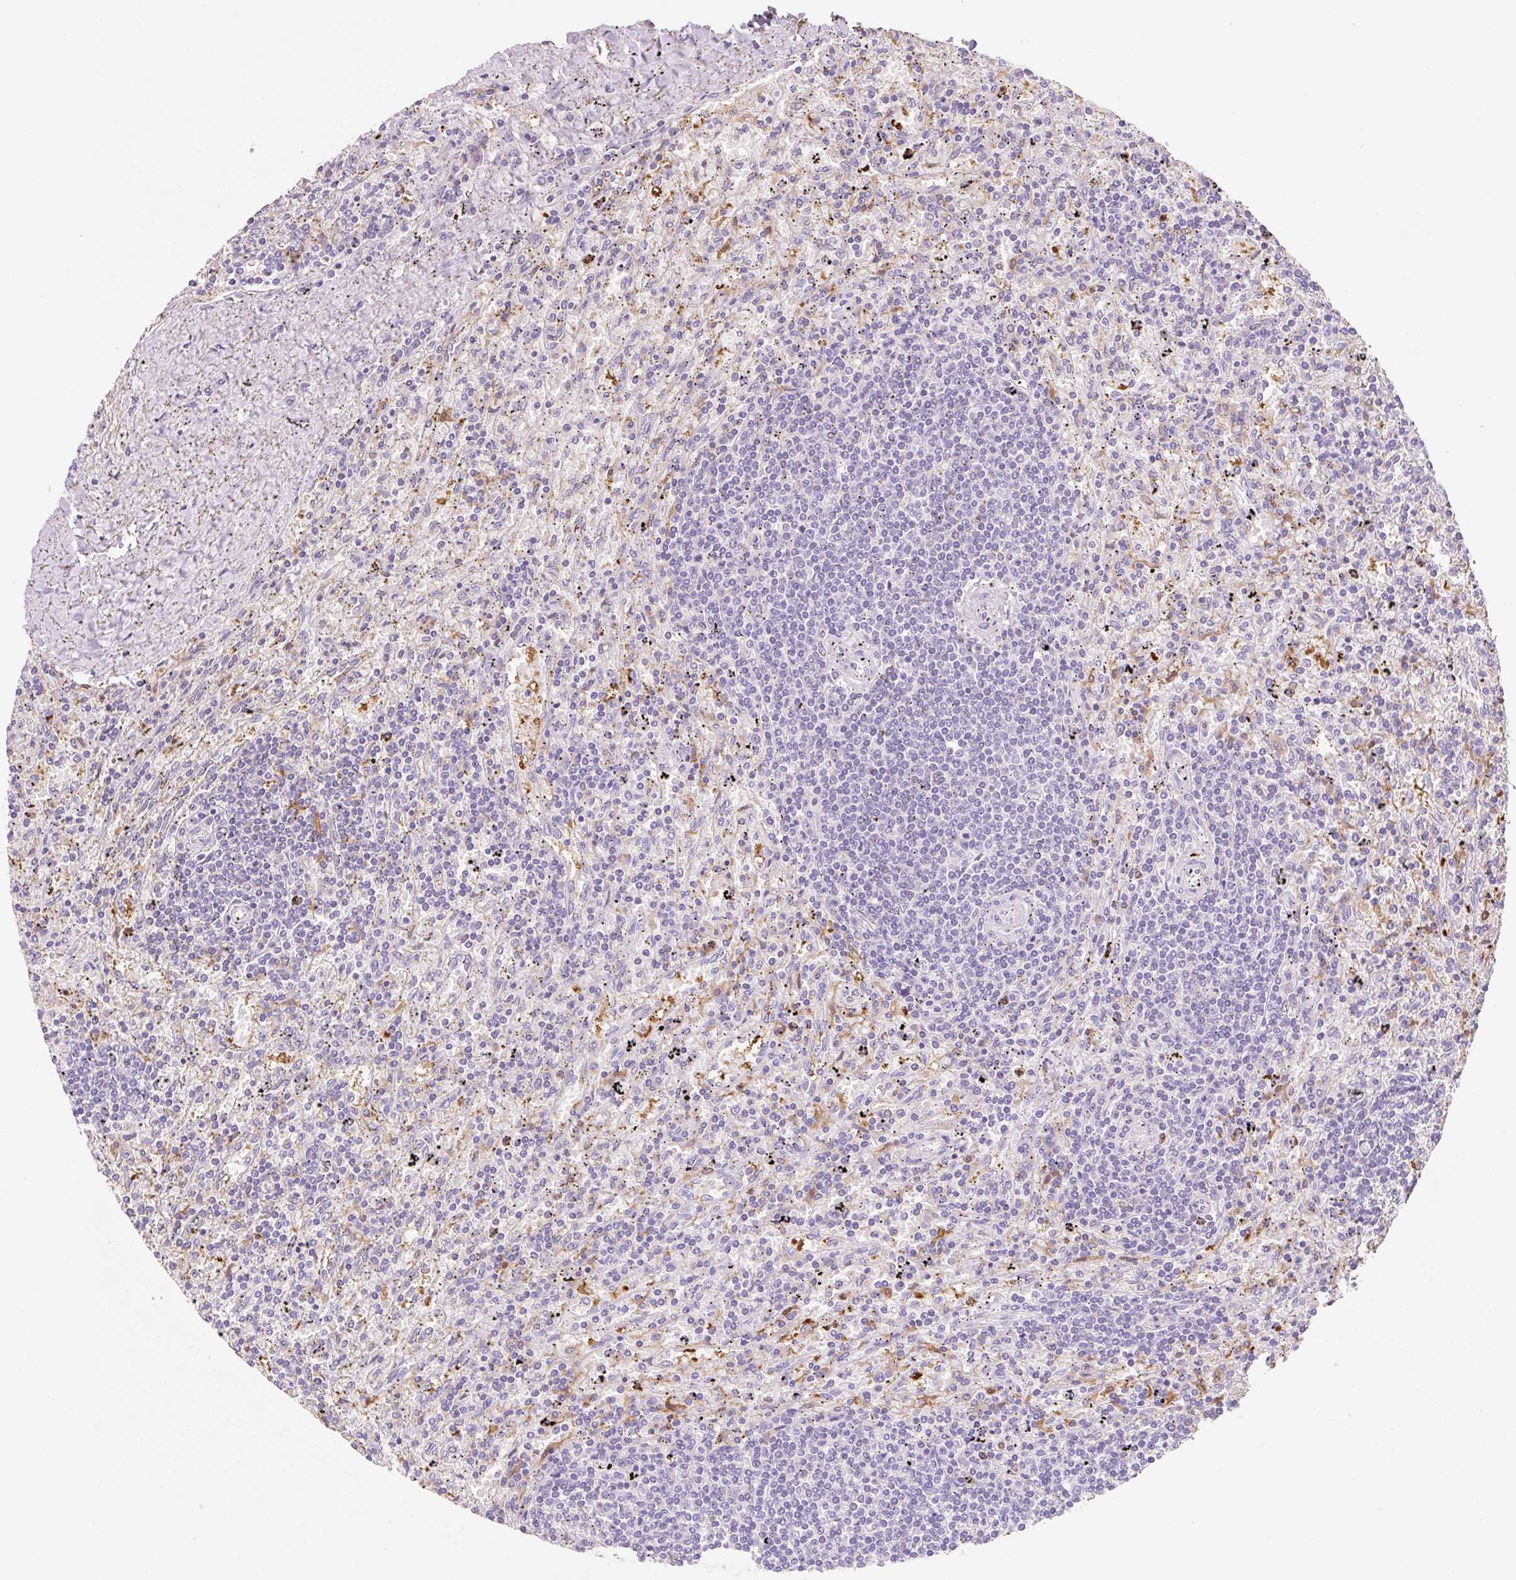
{"staining": {"intensity": "negative", "quantity": "none", "location": "none"}, "tissue": "lymphoma", "cell_type": "Tumor cells", "image_type": "cancer", "snomed": [{"axis": "morphology", "description": "Malignant lymphoma, non-Hodgkin's type, Low grade"}, {"axis": "topography", "description": "Spleen"}], "caption": "DAB immunohistochemical staining of low-grade malignant lymphoma, non-Hodgkin's type demonstrates no significant expression in tumor cells.", "gene": "FABP5", "patient": {"sex": "male", "age": 76}}